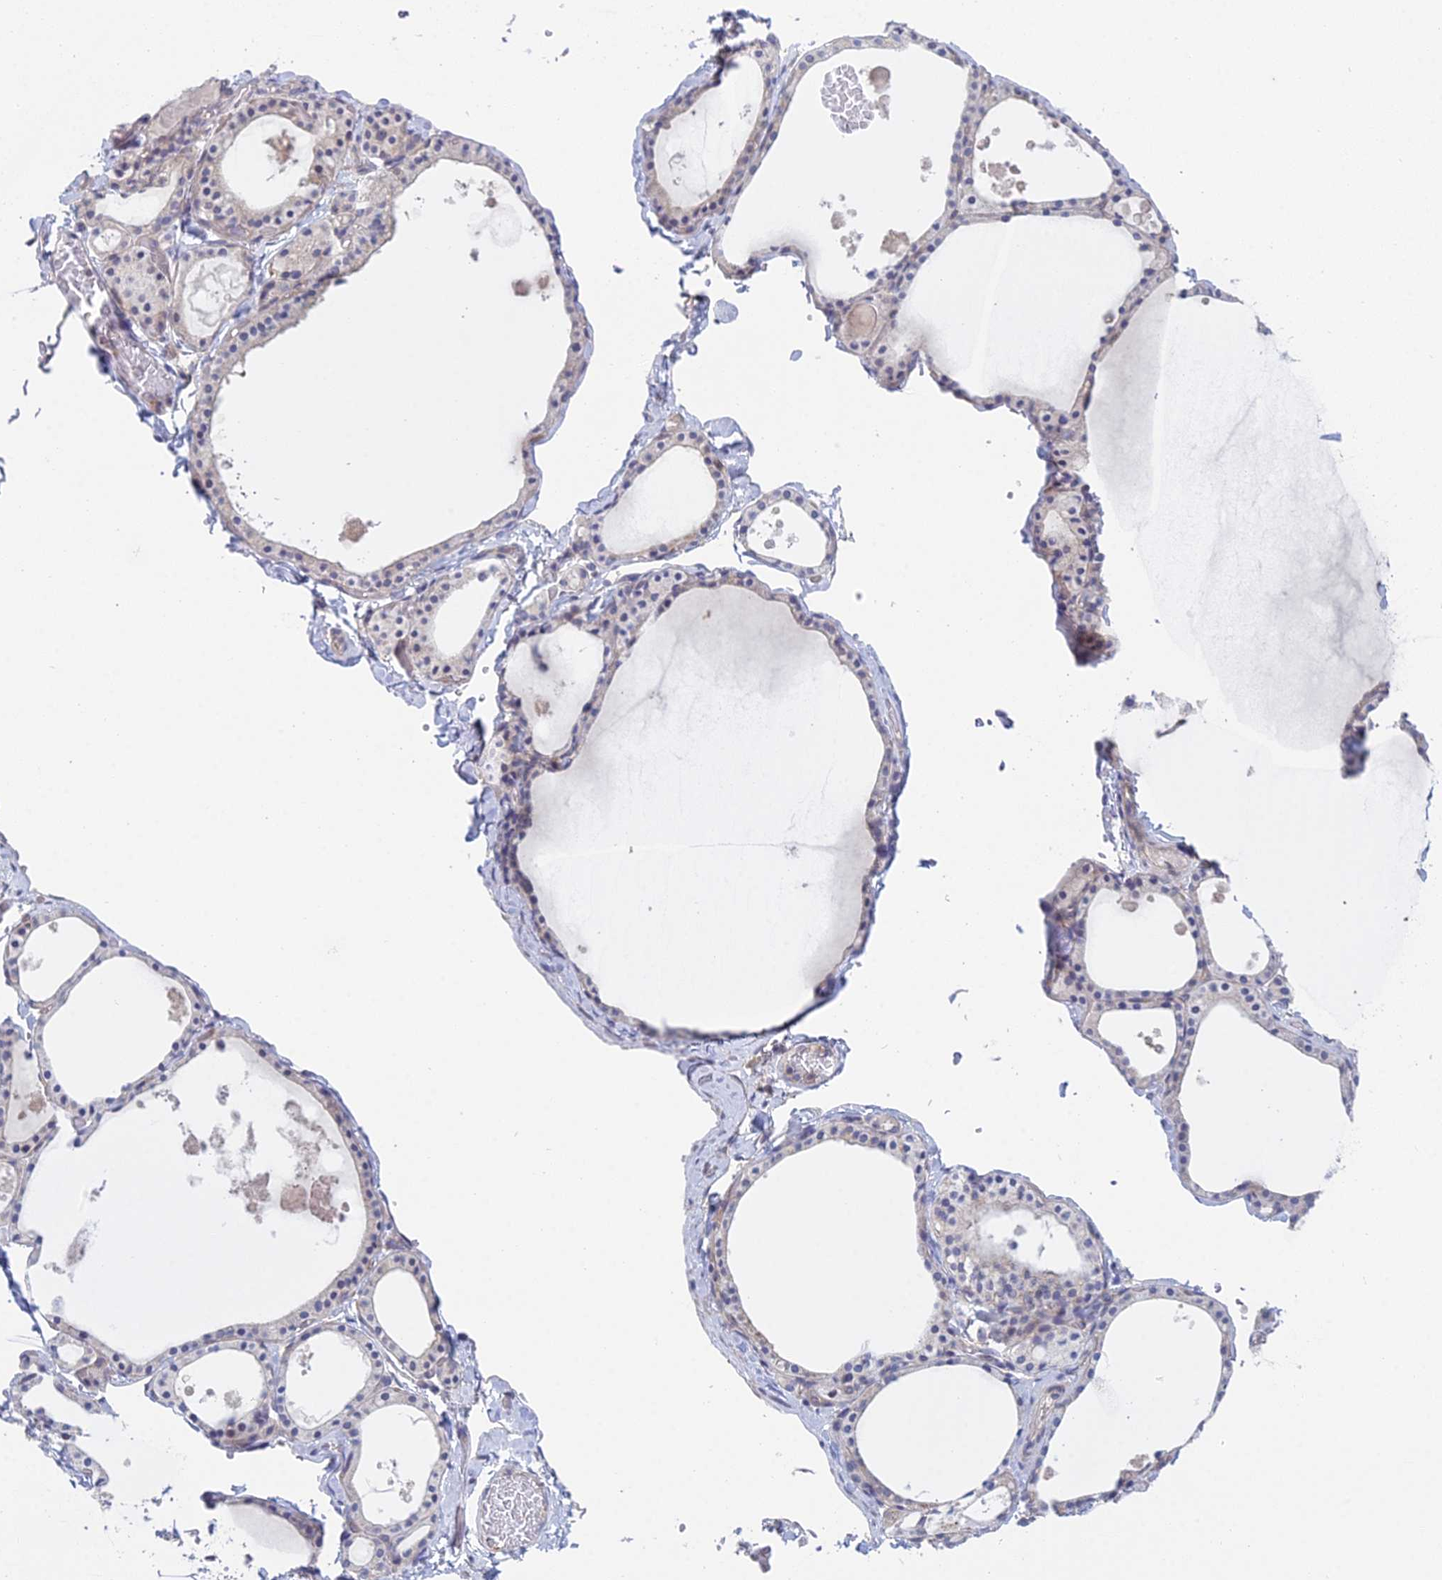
{"staining": {"intensity": "weak", "quantity": "<25%", "location": "cytoplasmic/membranous"}, "tissue": "thyroid gland", "cell_type": "Glandular cells", "image_type": "normal", "snomed": [{"axis": "morphology", "description": "Normal tissue, NOS"}, {"axis": "topography", "description": "Thyroid gland"}], "caption": "This photomicrograph is of normal thyroid gland stained with immunohistochemistry to label a protein in brown with the nuclei are counter-stained blue. There is no staining in glandular cells.", "gene": "METTL26", "patient": {"sex": "male", "age": 56}}